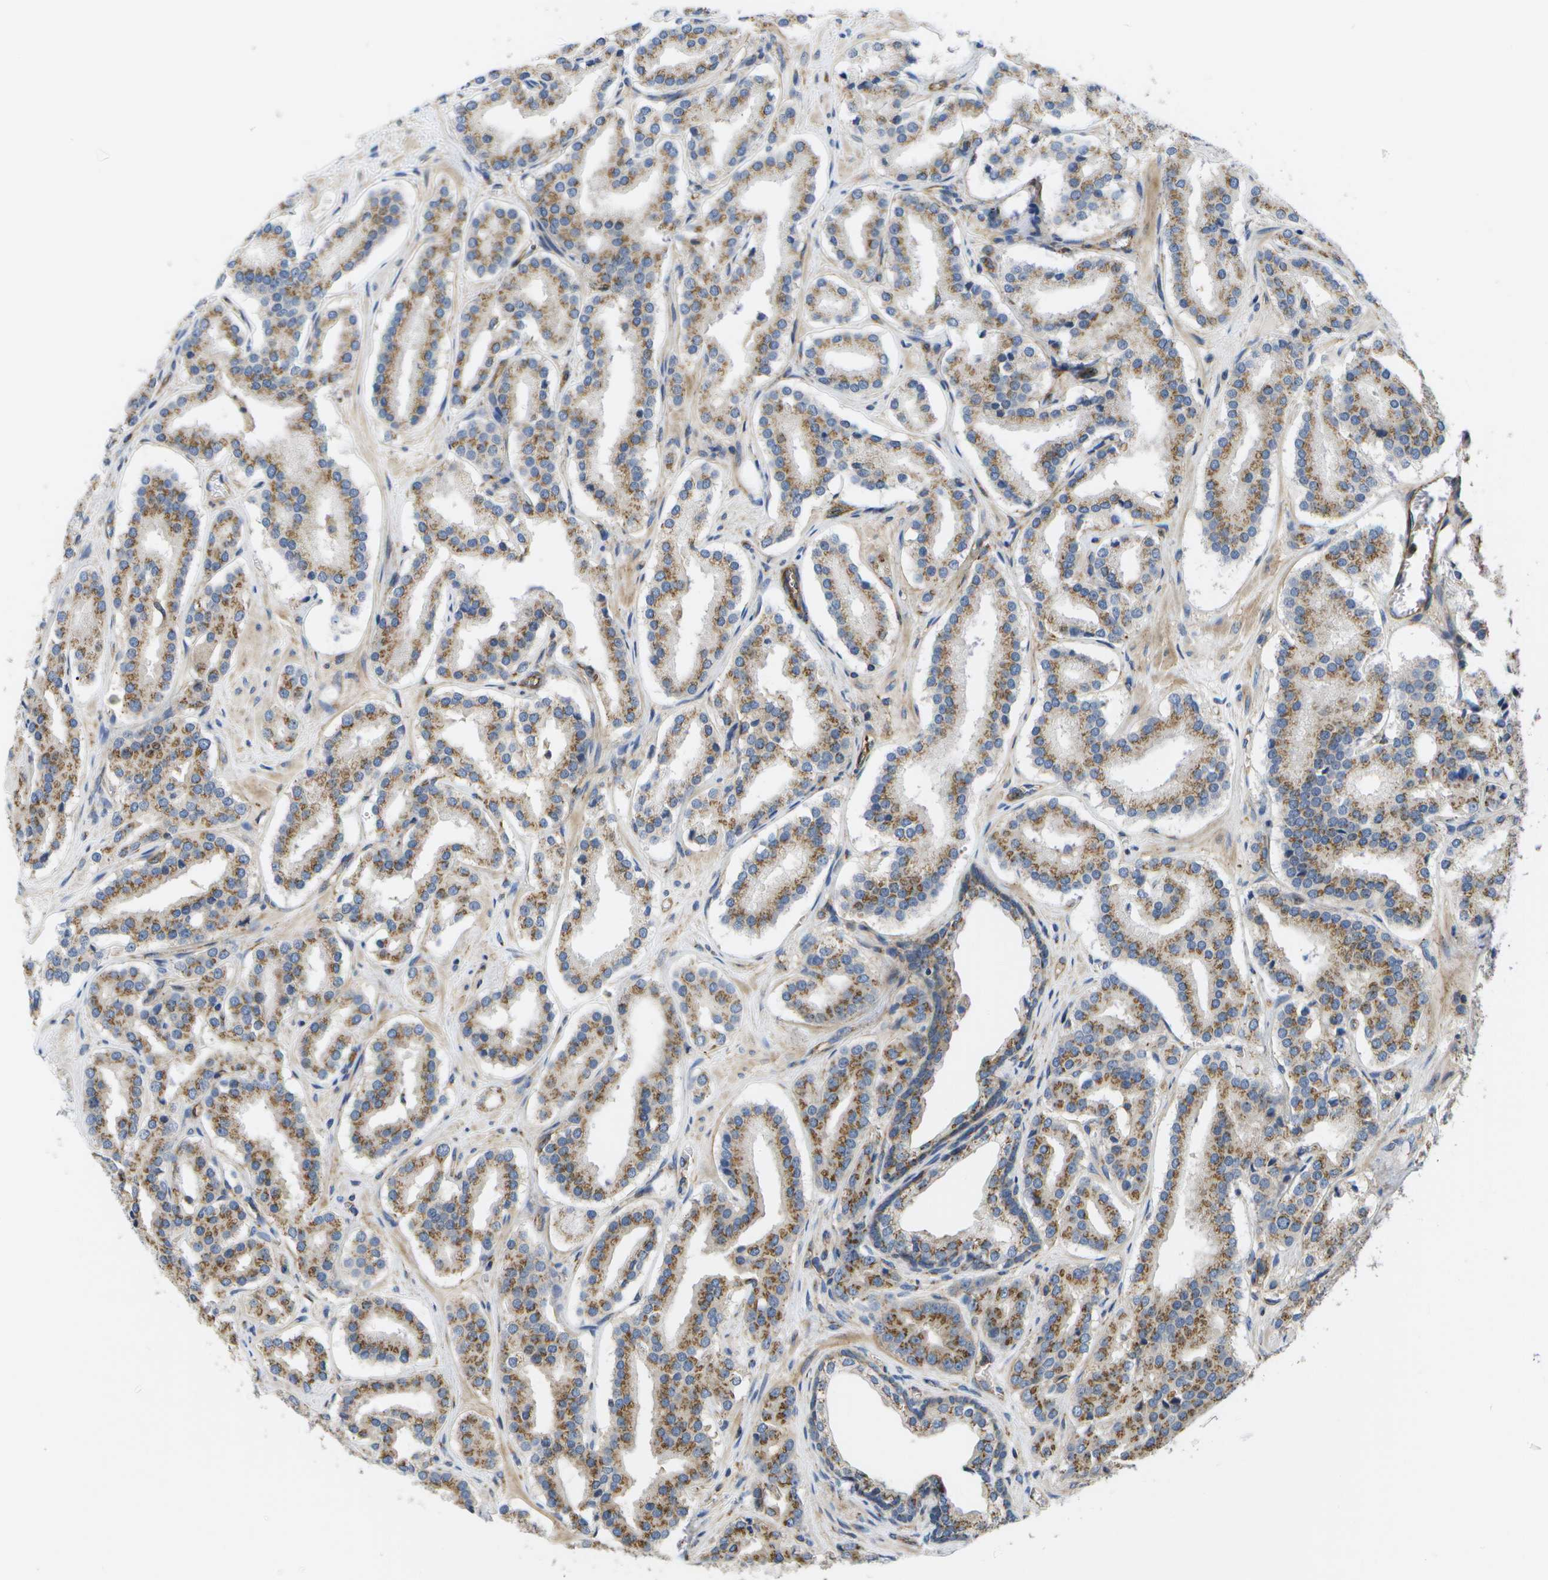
{"staining": {"intensity": "moderate", "quantity": ">75%", "location": "cytoplasmic/membranous"}, "tissue": "prostate cancer", "cell_type": "Tumor cells", "image_type": "cancer", "snomed": [{"axis": "morphology", "description": "Adenocarcinoma, High grade"}, {"axis": "topography", "description": "Prostate"}], "caption": "Human prostate cancer stained with a brown dye reveals moderate cytoplasmic/membranous positive positivity in about >75% of tumor cells.", "gene": "BST2", "patient": {"sex": "male", "age": 60}}